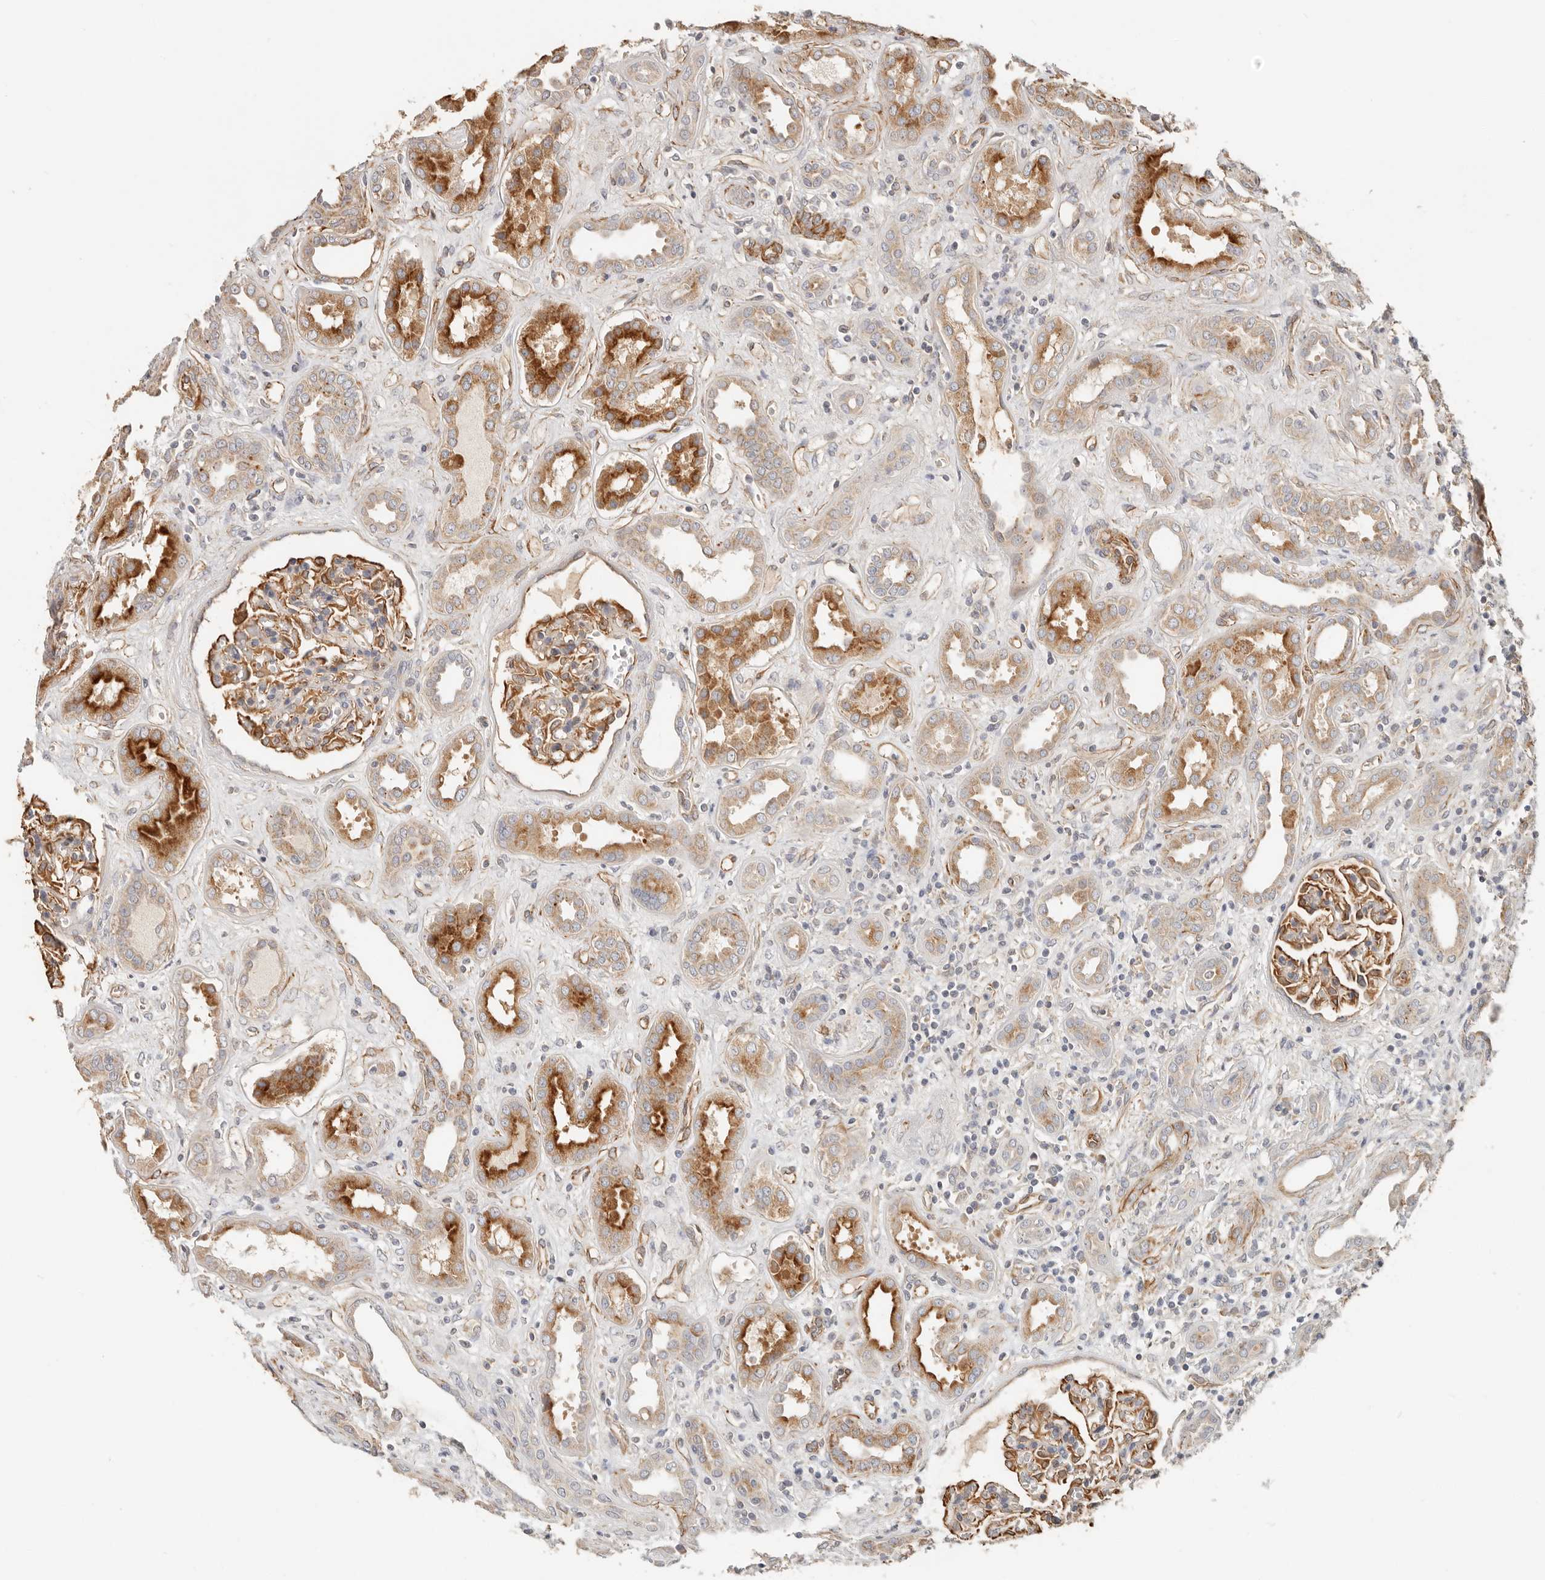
{"staining": {"intensity": "strong", "quantity": "25%-75%", "location": "cytoplasmic/membranous"}, "tissue": "kidney", "cell_type": "Cells in glomeruli", "image_type": "normal", "snomed": [{"axis": "morphology", "description": "Normal tissue, NOS"}, {"axis": "topography", "description": "Kidney"}], "caption": "The histopathology image reveals staining of normal kidney, revealing strong cytoplasmic/membranous protein staining (brown color) within cells in glomeruli.", "gene": "SPRING1", "patient": {"sex": "male", "age": 59}}